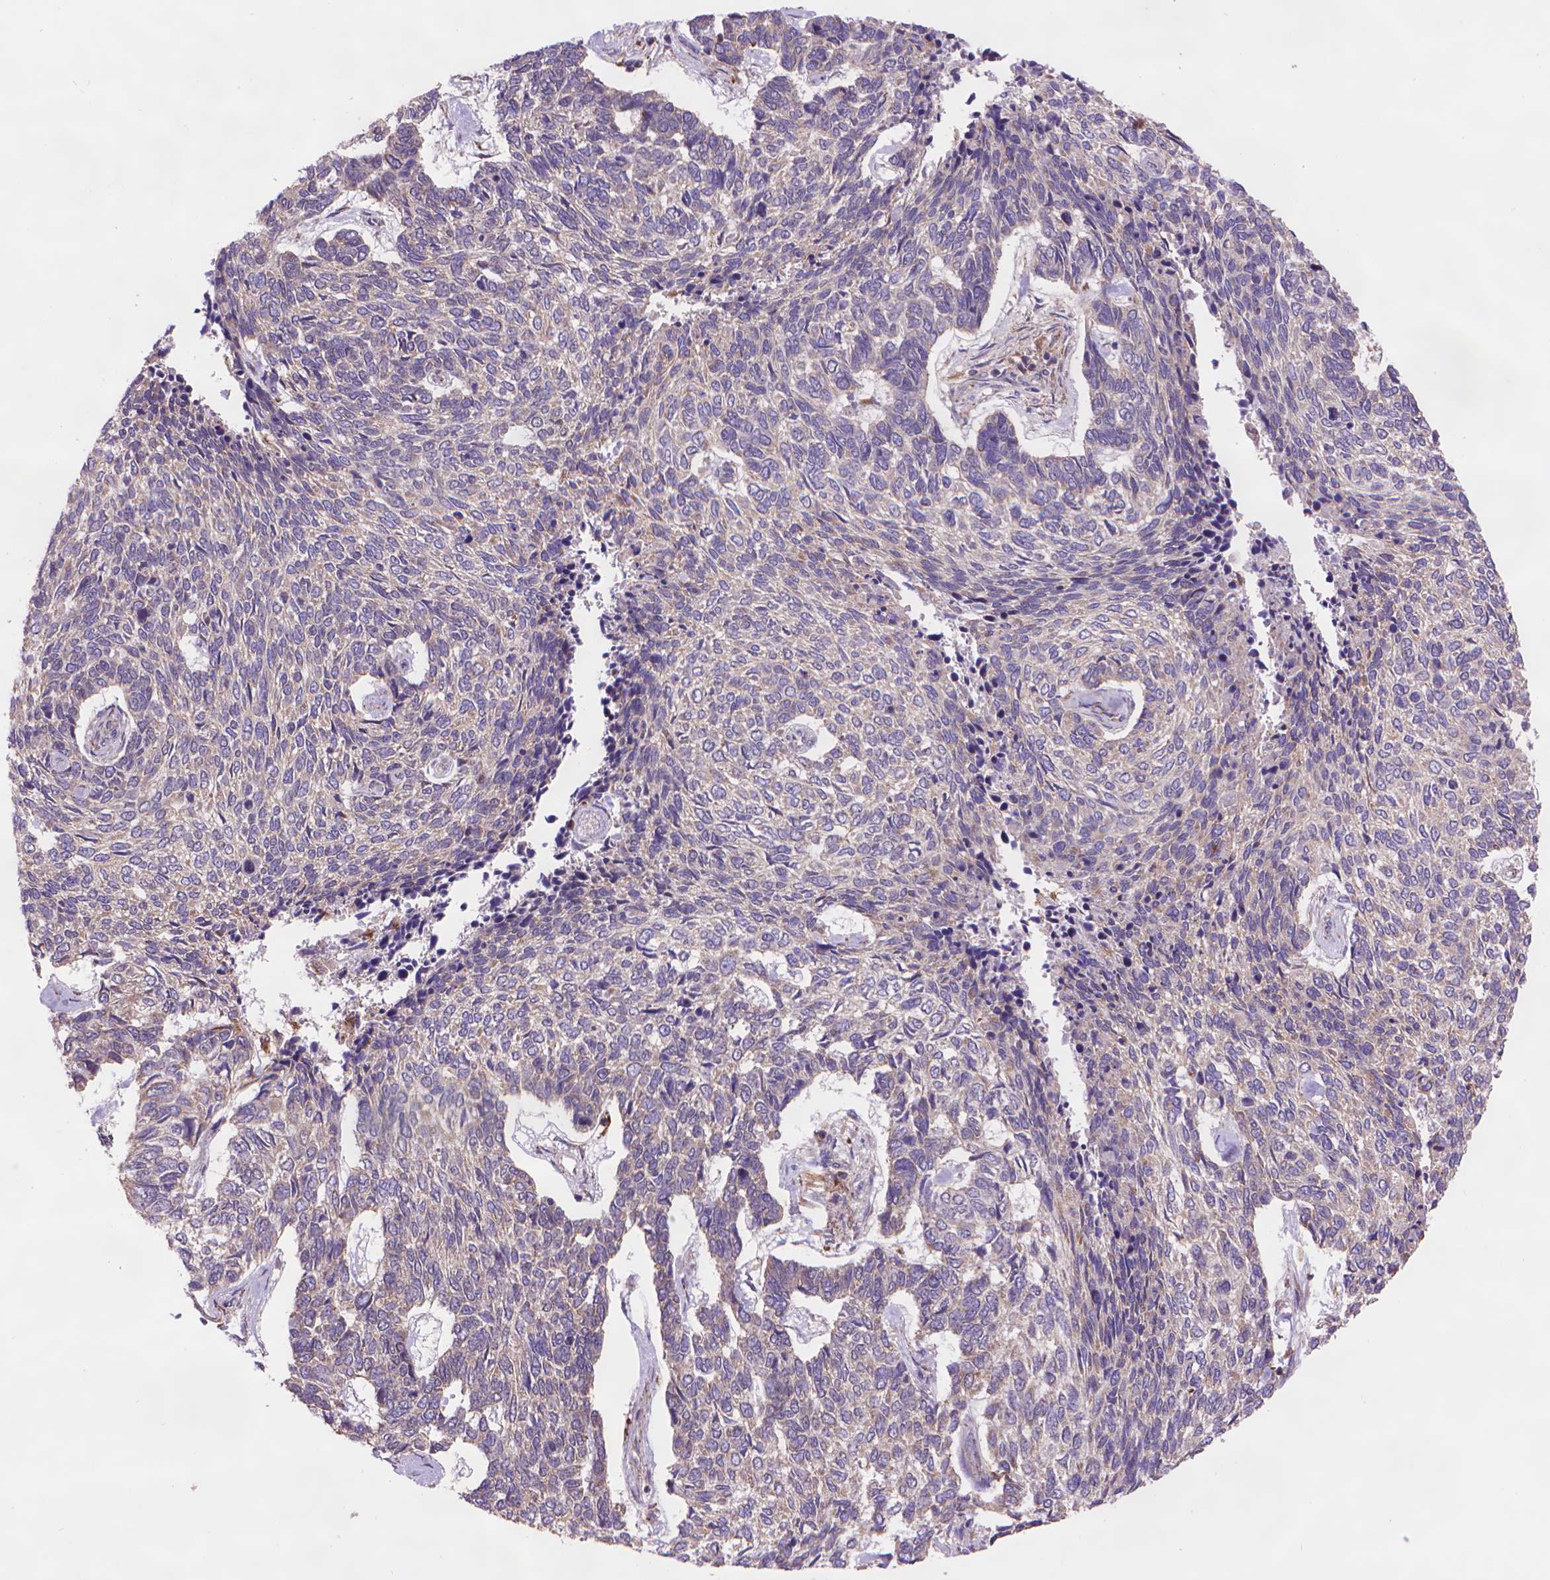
{"staining": {"intensity": "weak", "quantity": "<25%", "location": "cytoplasmic/membranous"}, "tissue": "skin cancer", "cell_type": "Tumor cells", "image_type": "cancer", "snomed": [{"axis": "morphology", "description": "Basal cell carcinoma"}, {"axis": "topography", "description": "Skin"}], "caption": "Skin cancer (basal cell carcinoma) was stained to show a protein in brown. There is no significant staining in tumor cells.", "gene": "GLB1", "patient": {"sex": "female", "age": 65}}